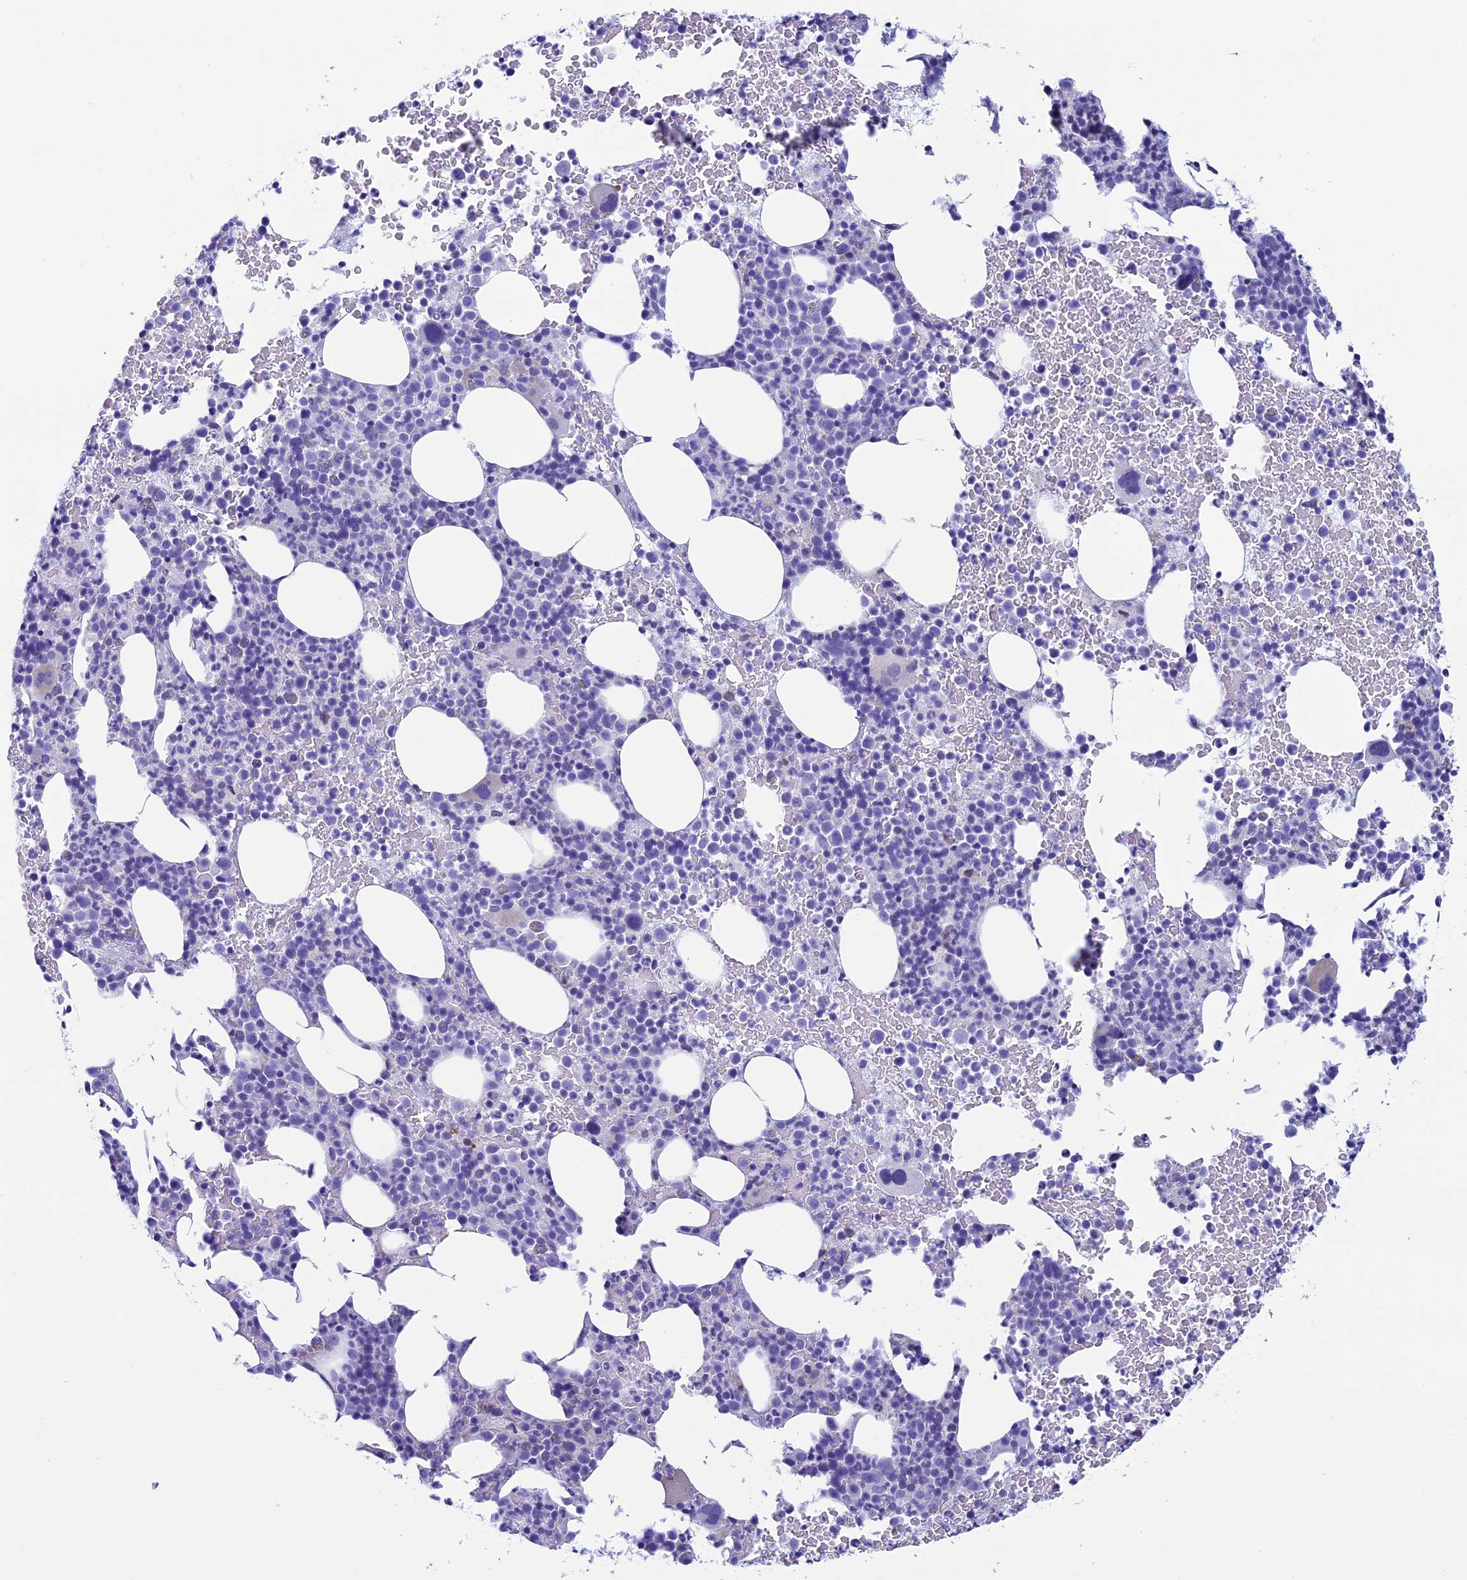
{"staining": {"intensity": "negative", "quantity": "none", "location": "none"}, "tissue": "bone marrow", "cell_type": "Hematopoietic cells", "image_type": "normal", "snomed": [{"axis": "morphology", "description": "Normal tissue, NOS"}, {"axis": "topography", "description": "Bone marrow"}], "caption": "High magnification brightfield microscopy of benign bone marrow stained with DAB (brown) and counterstained with hematoxylin (blue): hematopoietic cells show no significant expression.", "gene": "FAM169A", "patient": {"sex": "female", "age": 82}}